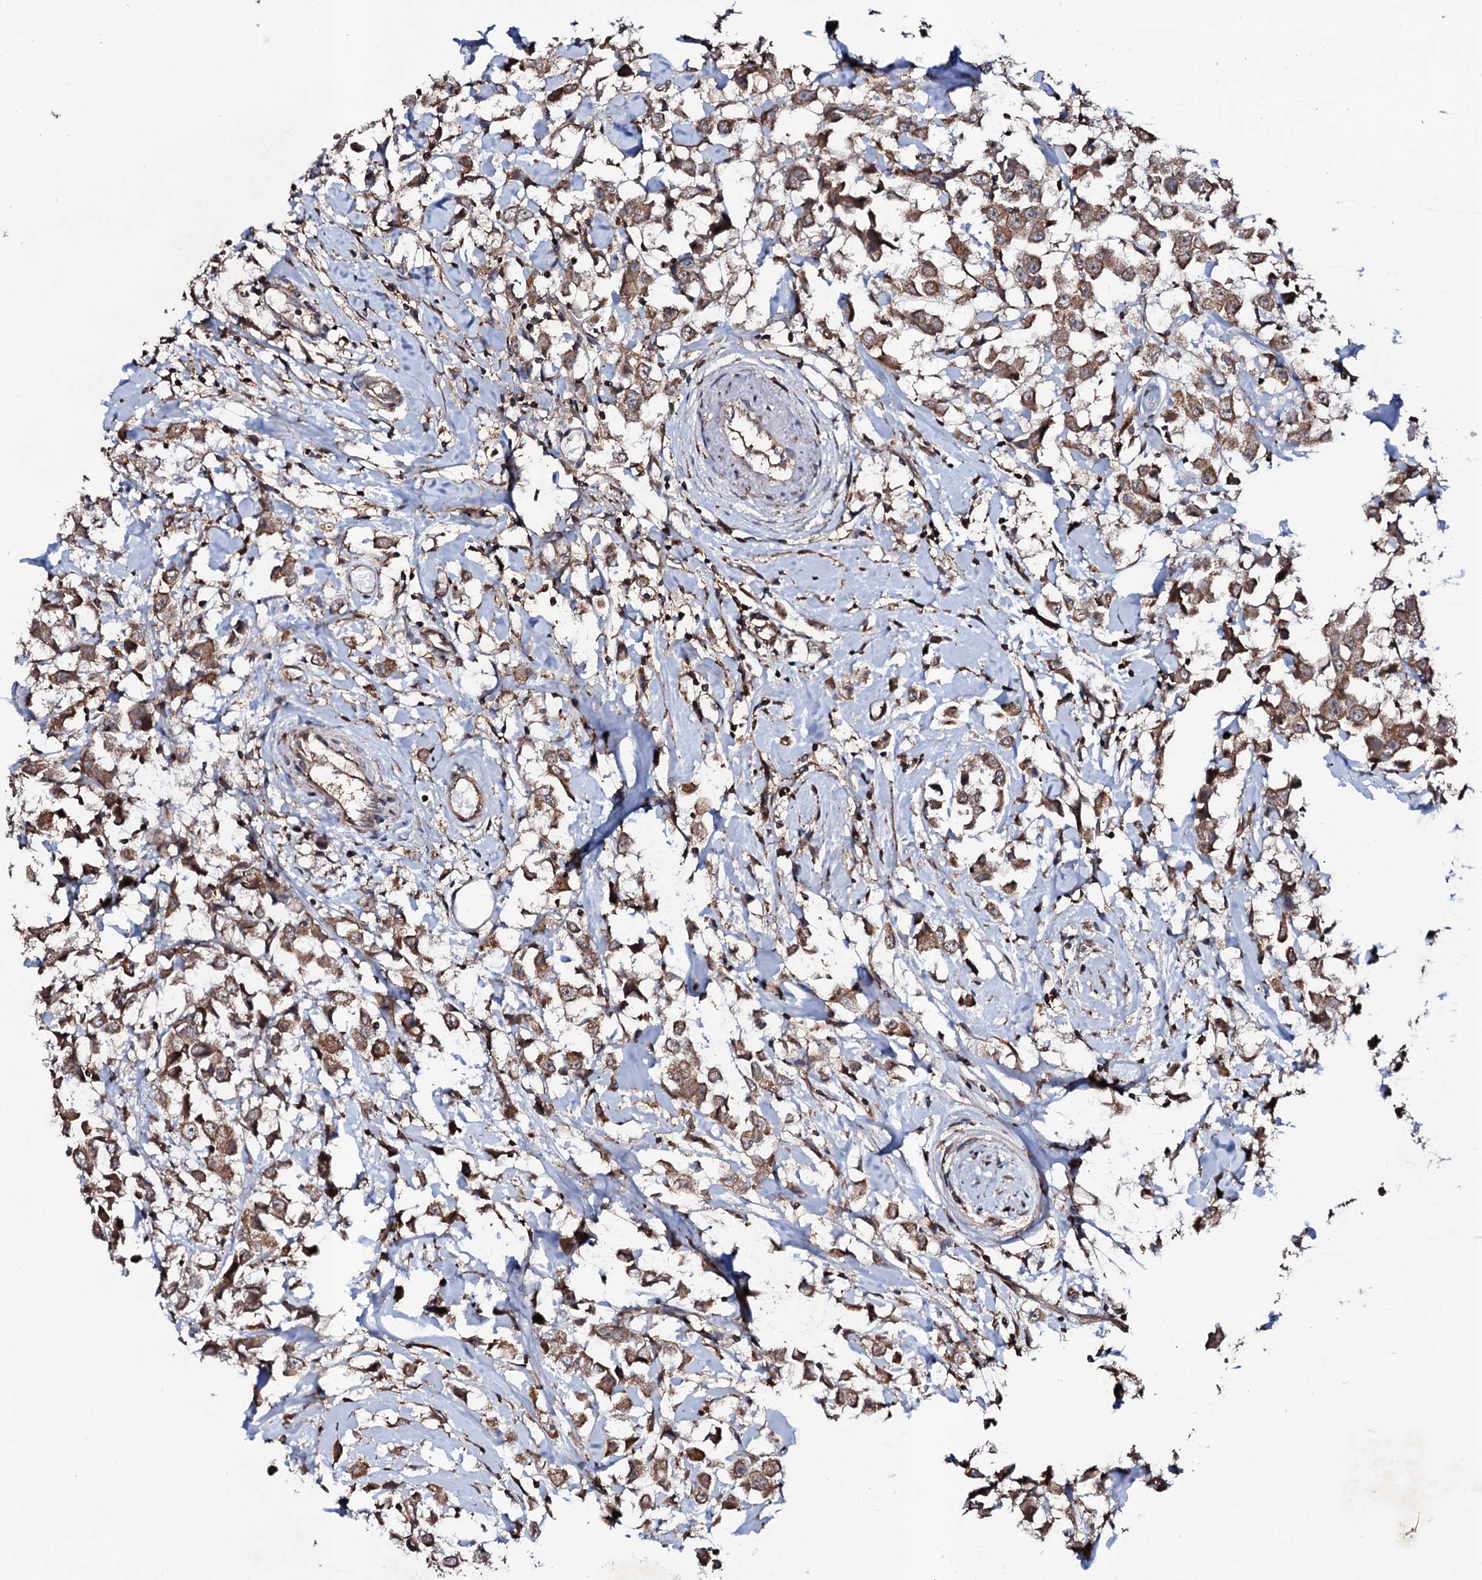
{"staining": {"intensity": "moderate", "quantity": ">75%", "location": "cytoplasmic/membranous"}, "tissue": "breast cancer", "cell_type": "Tumor cells", "image_type": "cancer", "snomed": [{"axis": "morphology", "description": "Duct carcinoma"}, {"axis": "topography", "description": "Breast"}], "caption": "Approximately >75% of tumor cells in human breast invasive ductal carcinoma display moderate cytoplasmic/membranous protein positivity as visualized by brown immunohistochemical staining.", "gene": "COG6", "patient": {"sex": "female", "age": 61}}